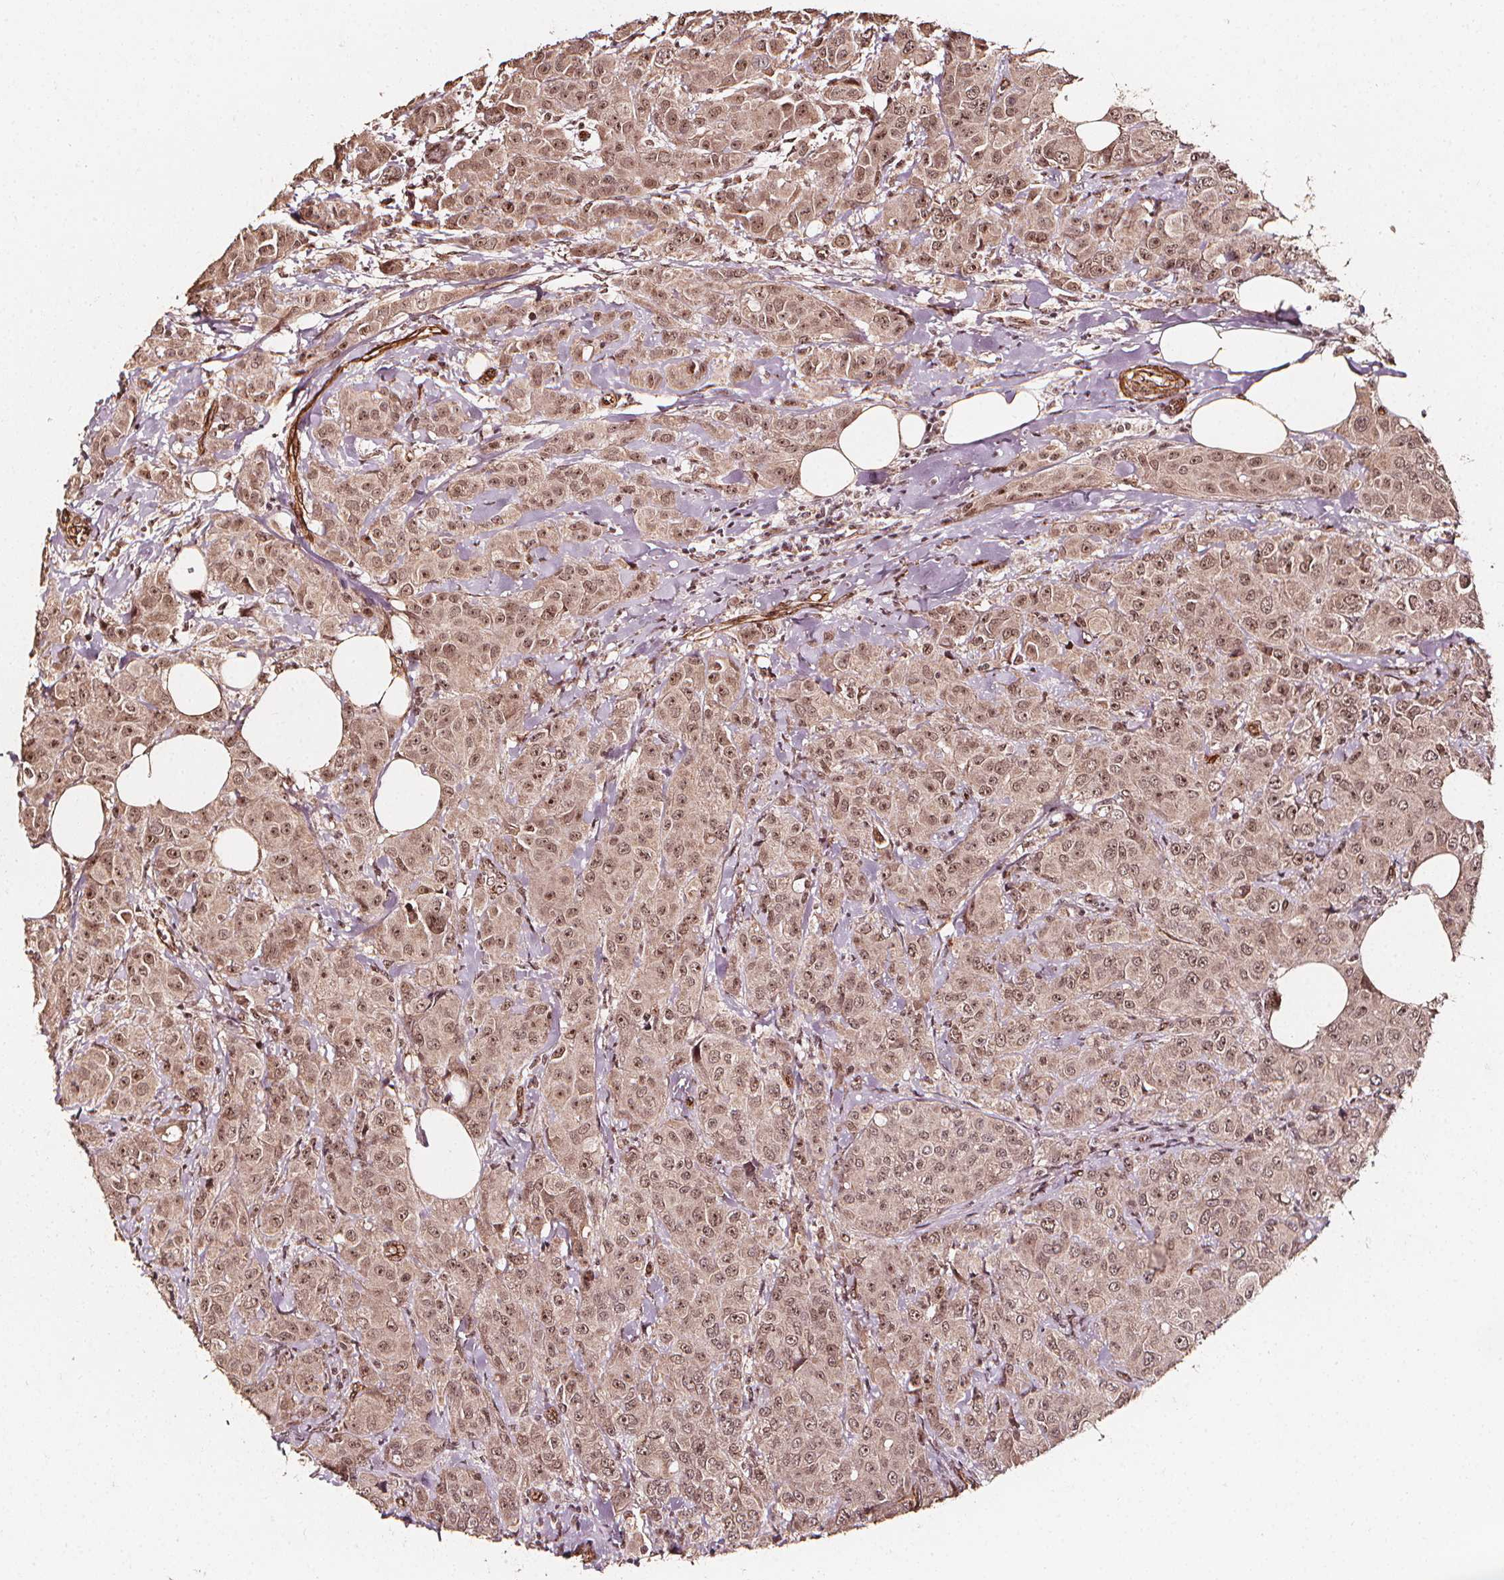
{"staining": {"intensity": "moderate", "quantity": ">75%", "location": "cytoplasmic/membranous,nuclear"}, "tissue": "breast cancer", "cell_type": "Tumor cells", "image_type": "cancer", "snomed": [{"axis": "morphology", "description": "Normal tissue, NOS"}, {"axis": "morphology", "description": "Duct carcinoma"}, {"axis": "topography", "description": "Breast"}], "caption": "Breast cancer (infiltrating ductal carcinoma) stained for a protein exhibits moderate cytoplasmic/membranous and nuclear positivity in tumor cells.", "gene": "EXOSC9", "patient": {"sex": "female", "age": 43}}